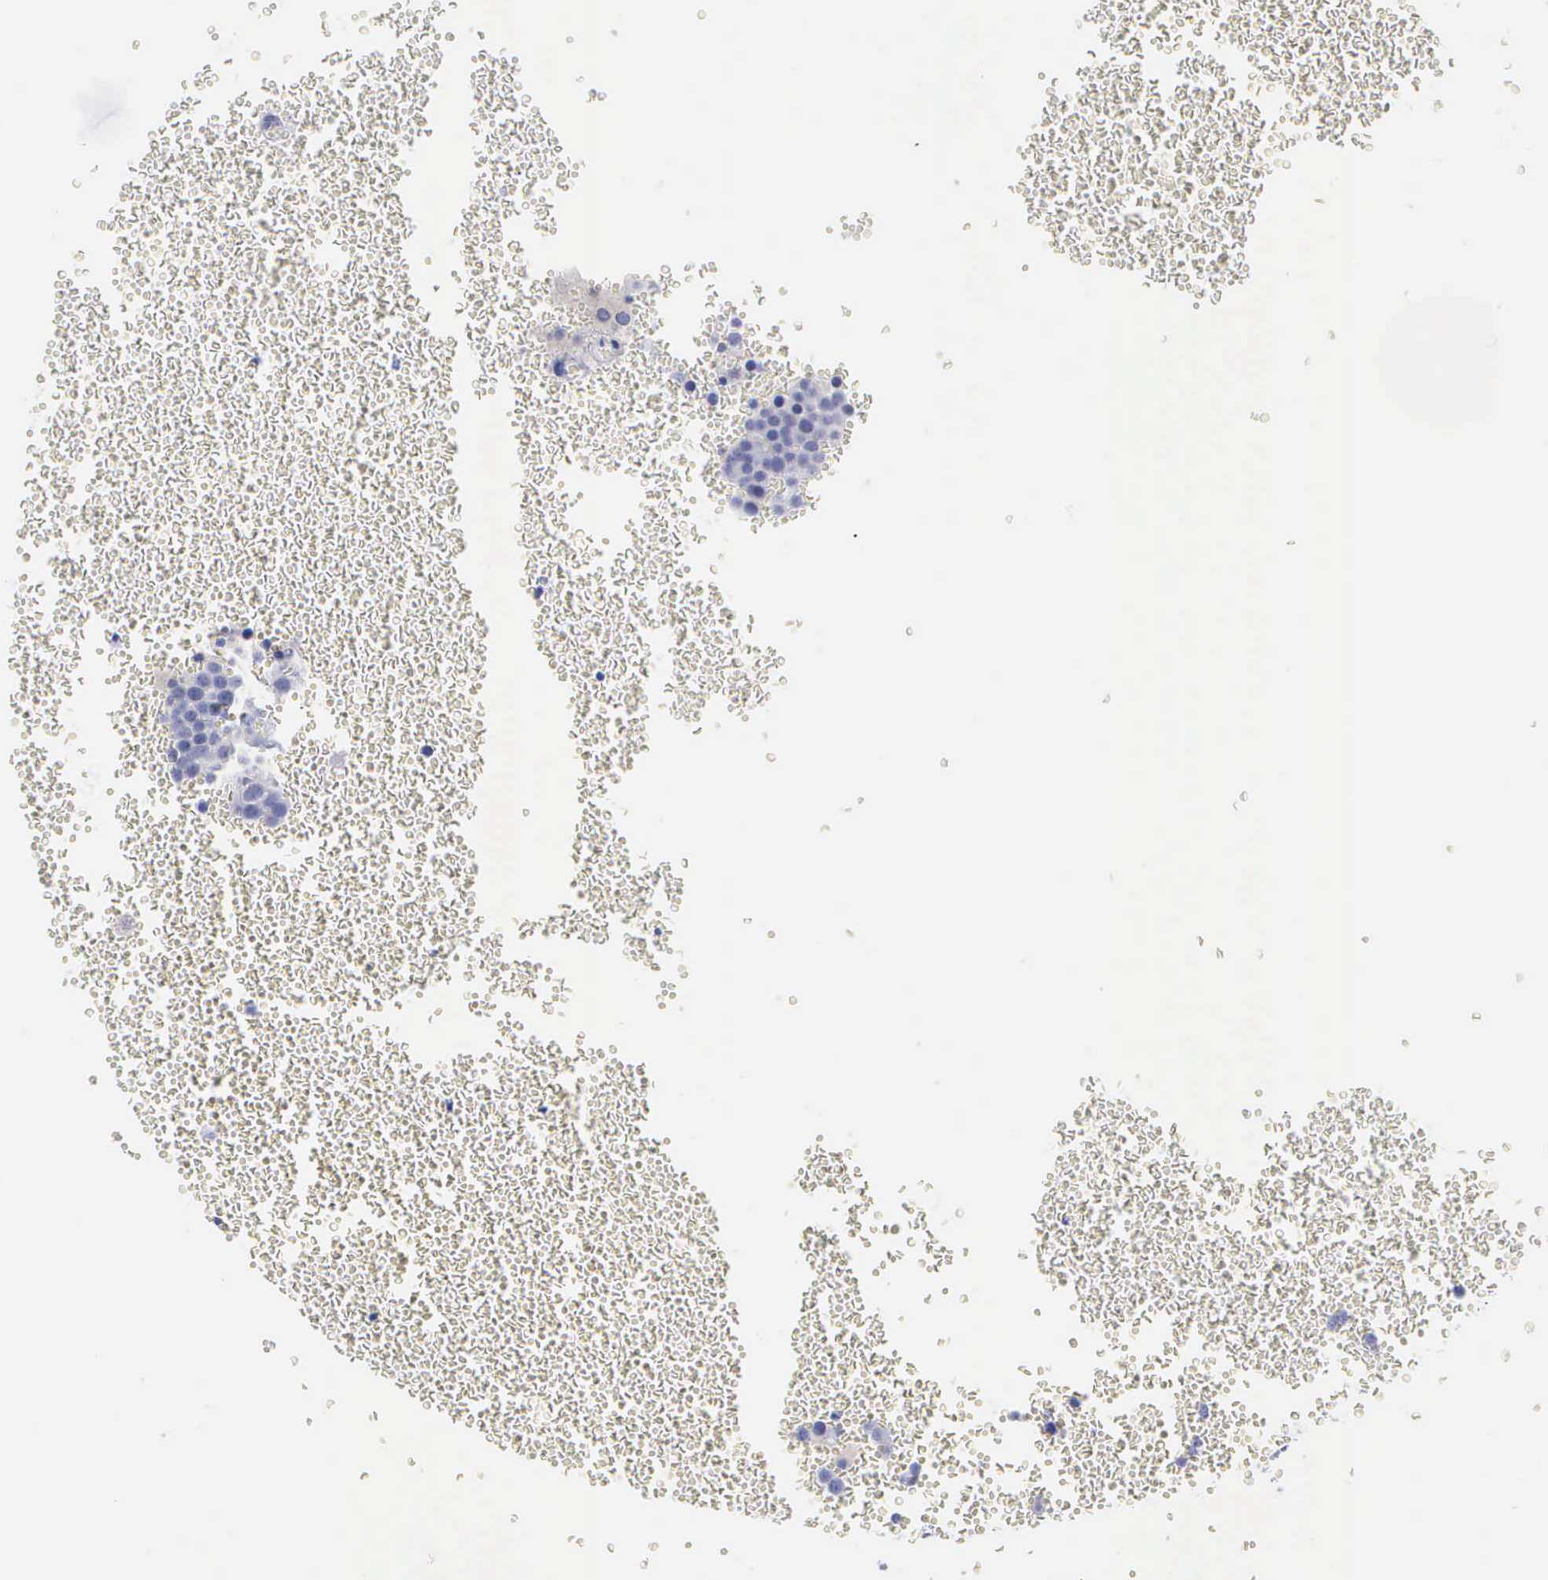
{"staining": {"intensity": "negative", "quantity": "none", "location": "none"}, "tissue": "testis cancer", "cell_type": "Tumor cells", "image_type": "cancer", "snomed": [{"axis": "morphology", "description": "Seminoma, NOS"}, {"axis": "topography", "description": "Testis"}], "caption": "A high-resolution histopathology image shows immunohistochemistry staining of seminoma (testis), which demonstrates no significant expression in tumor cells.", "gene": "CYP19A1", "patient": {"sex": "male", "age": 71}}